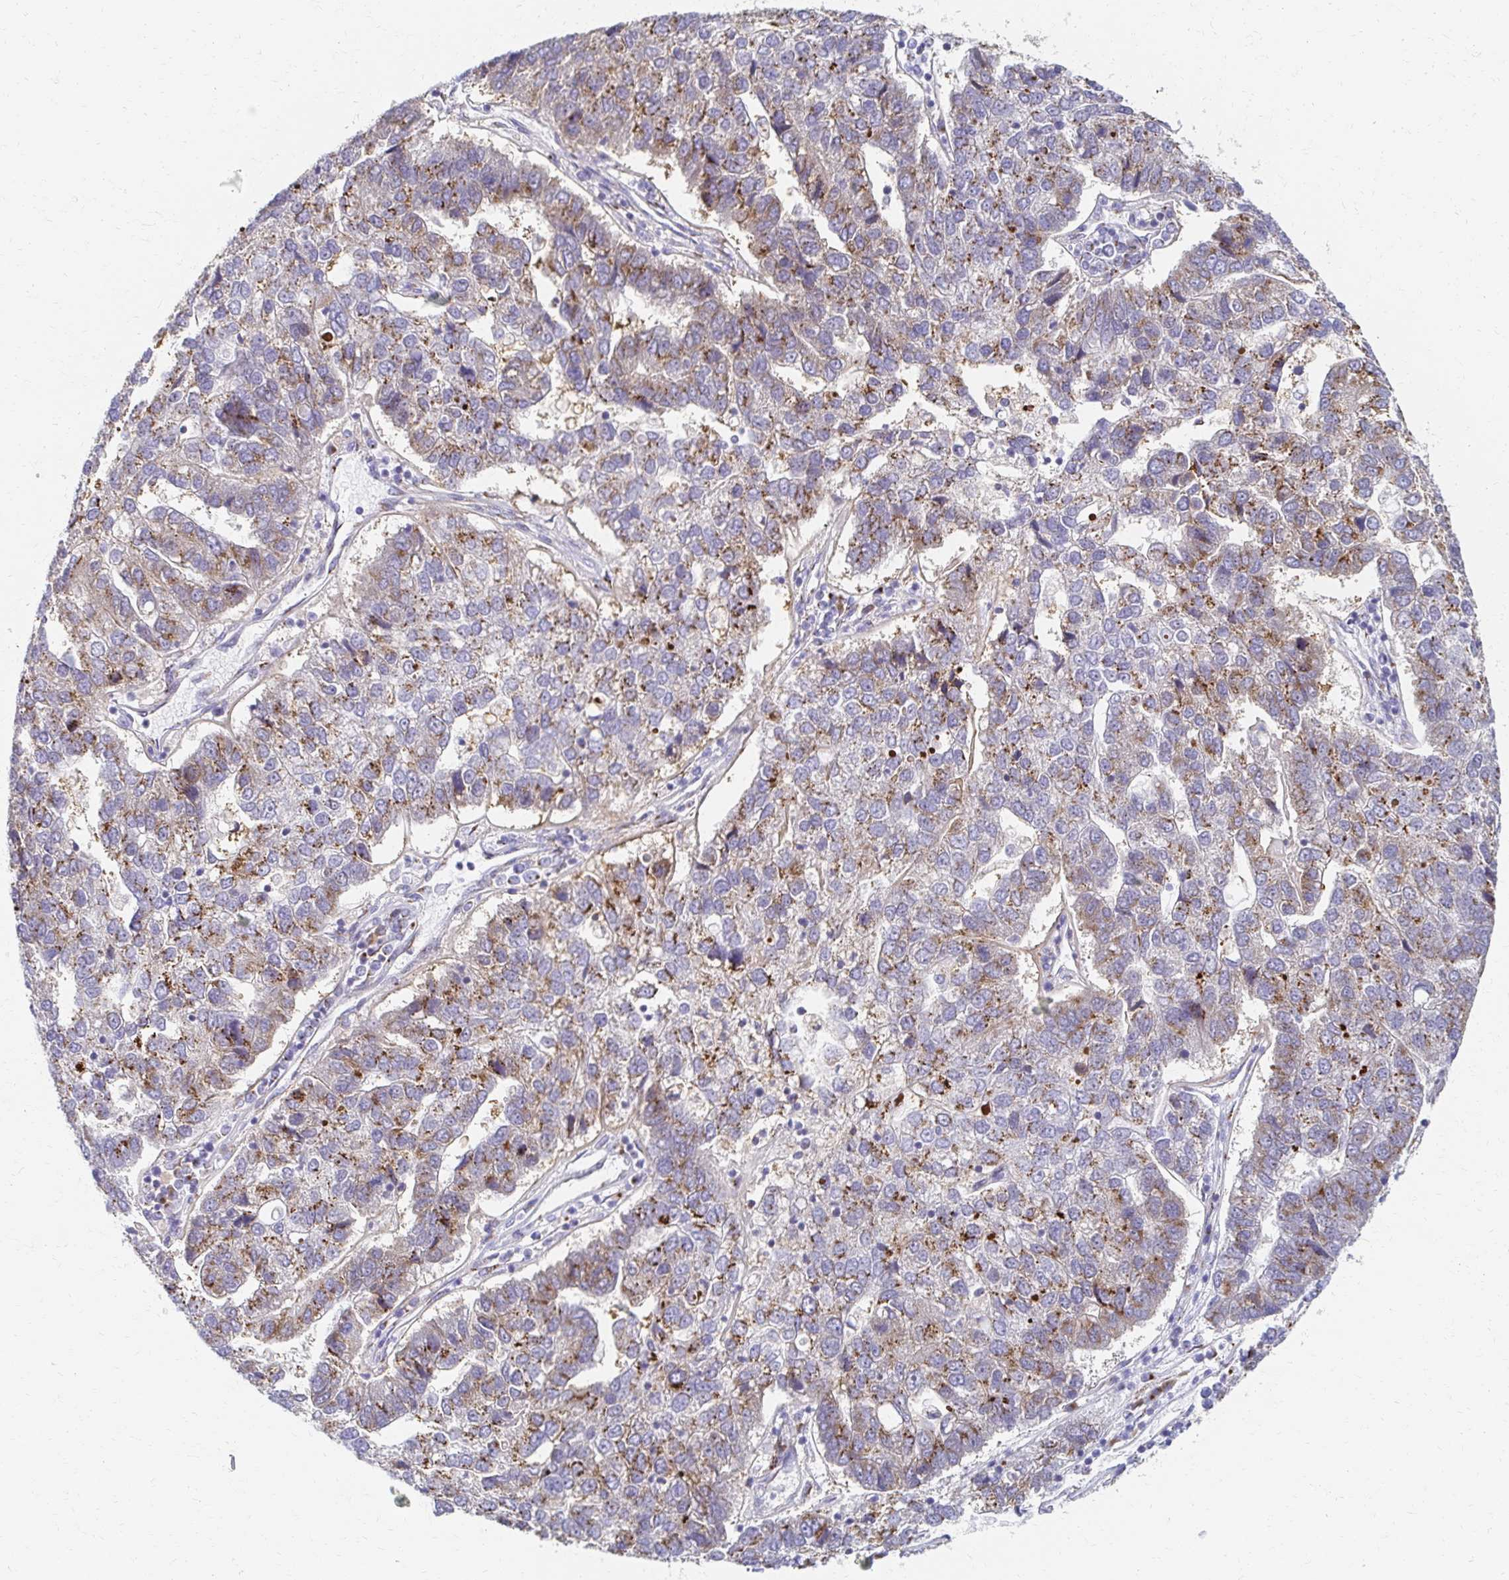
{"staining": {"intensity": "moderate", "quantity": "25%-75%", "location": "cytoplasmic/membranous"}, "tissue": "pancreatic cancer", "cell_type": "Tumor cells", "image_type": "cancer", "snomed": [{"axis": "morphology", "description": "Adenocarcinoma, NOS"}, {"axis": "topography", "description": "Pancreas"}], "caption": "Immunohistochemistry micrograph of neoplastic tissue: human adenocarcinoma (pancreatic) stained using immunohistochemistry exhibits medium levels of moderate protein expression localized specifically in the cytoplasmic/membranous of tumor cells, appearing as a cytoplasmic/membranous brown color.", "gene": "TM9SF1", "patient": {"sex": "female", "age": 61}}